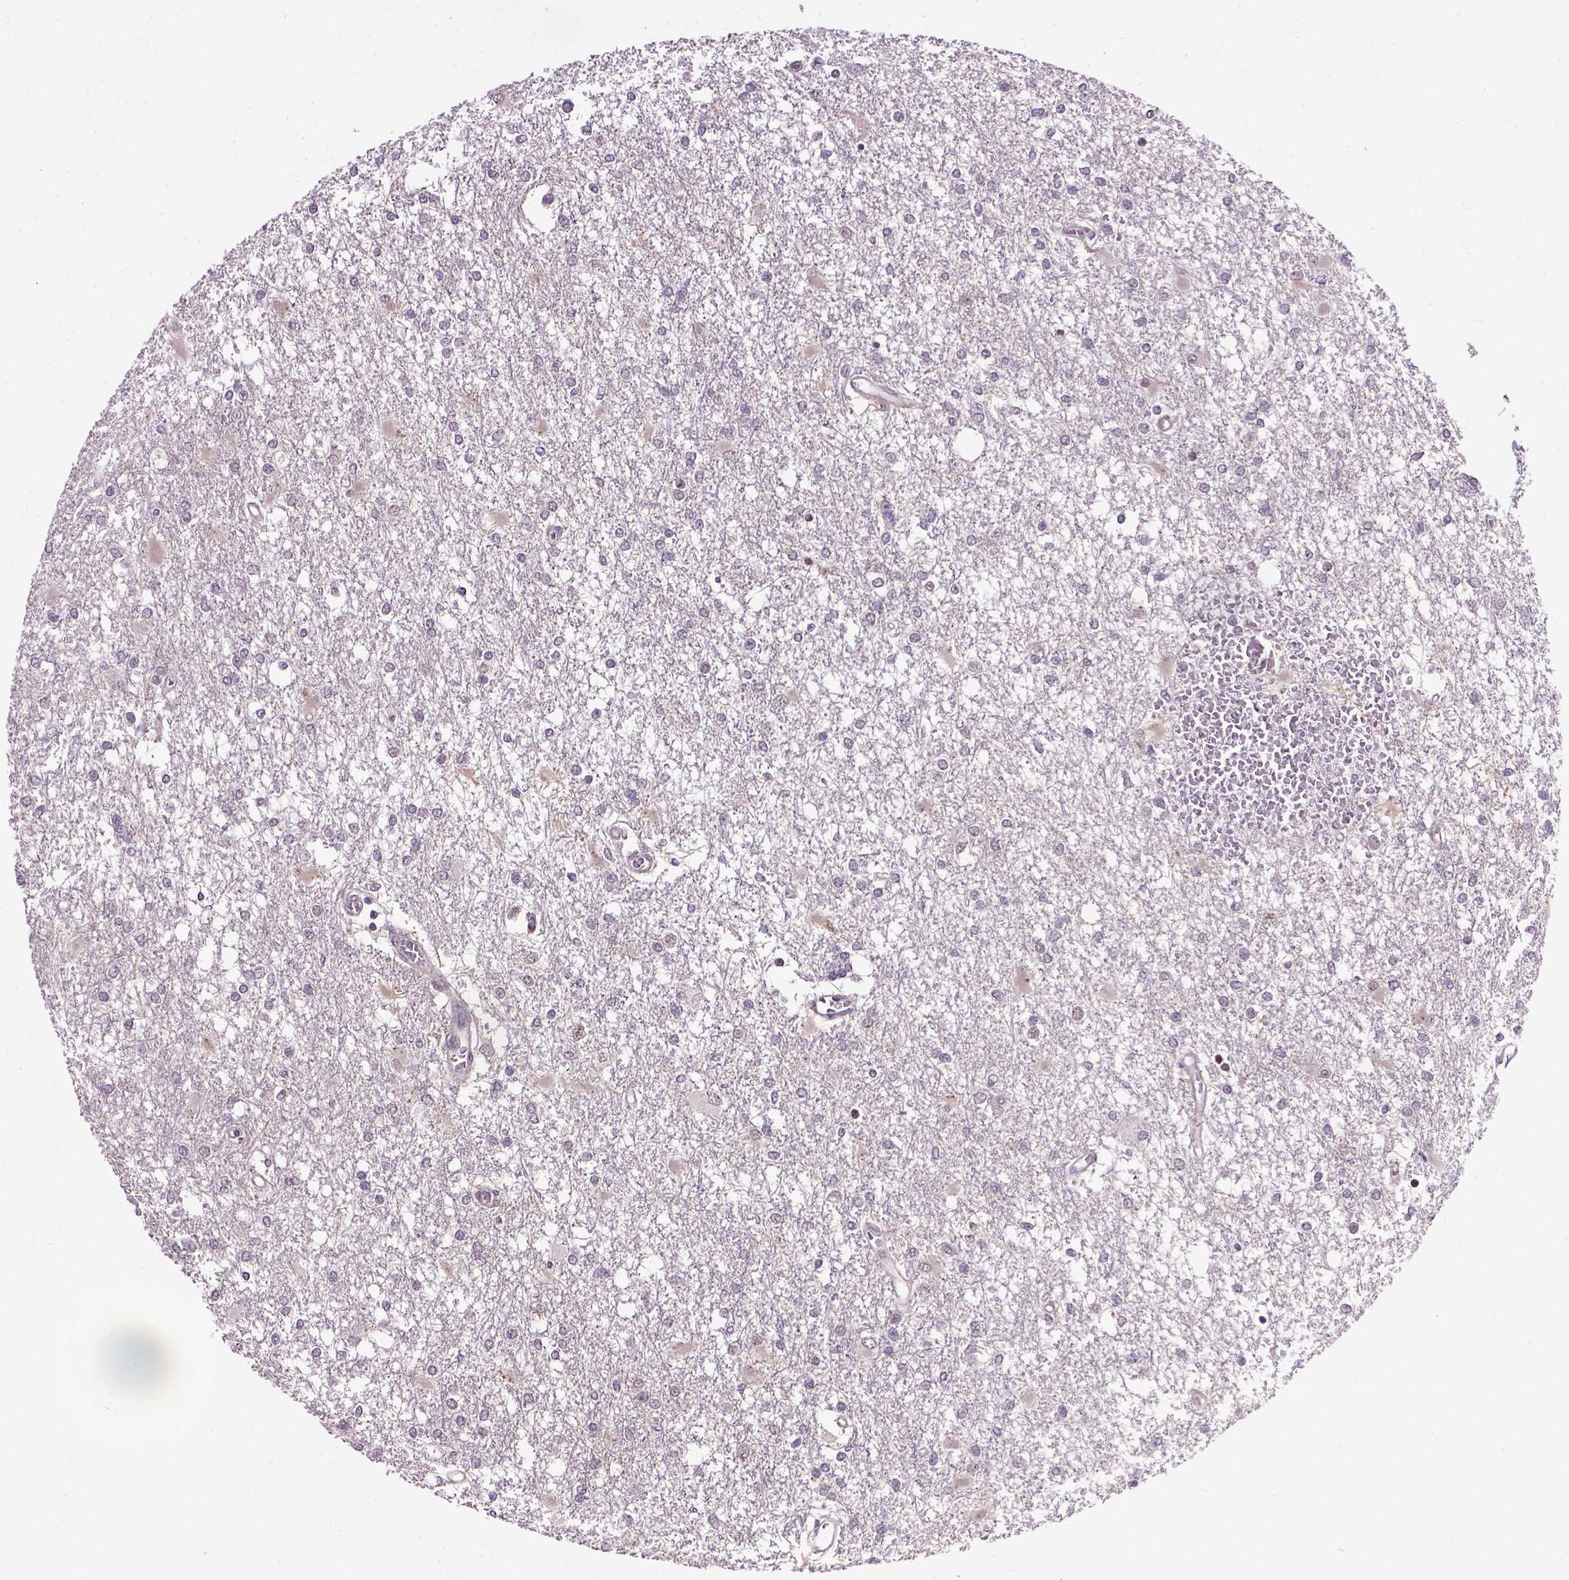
{"staining": {"intensity": "negative", "quantity": "none", "location": "none"}, "tissue": "glioma", "cell_type": "Tumor cells", "image_type": "cancer", "snomed": [{"axis": "morphology", "description": "Glioma, malignant, High grade"}, {"axis": "topography", "description": "Cerebral cortex"}], "caption": "Immunohistochemistry histopathology image of neoplastic tissue: human malignant glioma (high-grade) stained with DAB (3,3'-diaminobenzidine) displays no significant protein staining in tumor cells.", "gene": "RAB43", "patient": {"sex": "male", "age": 79}}